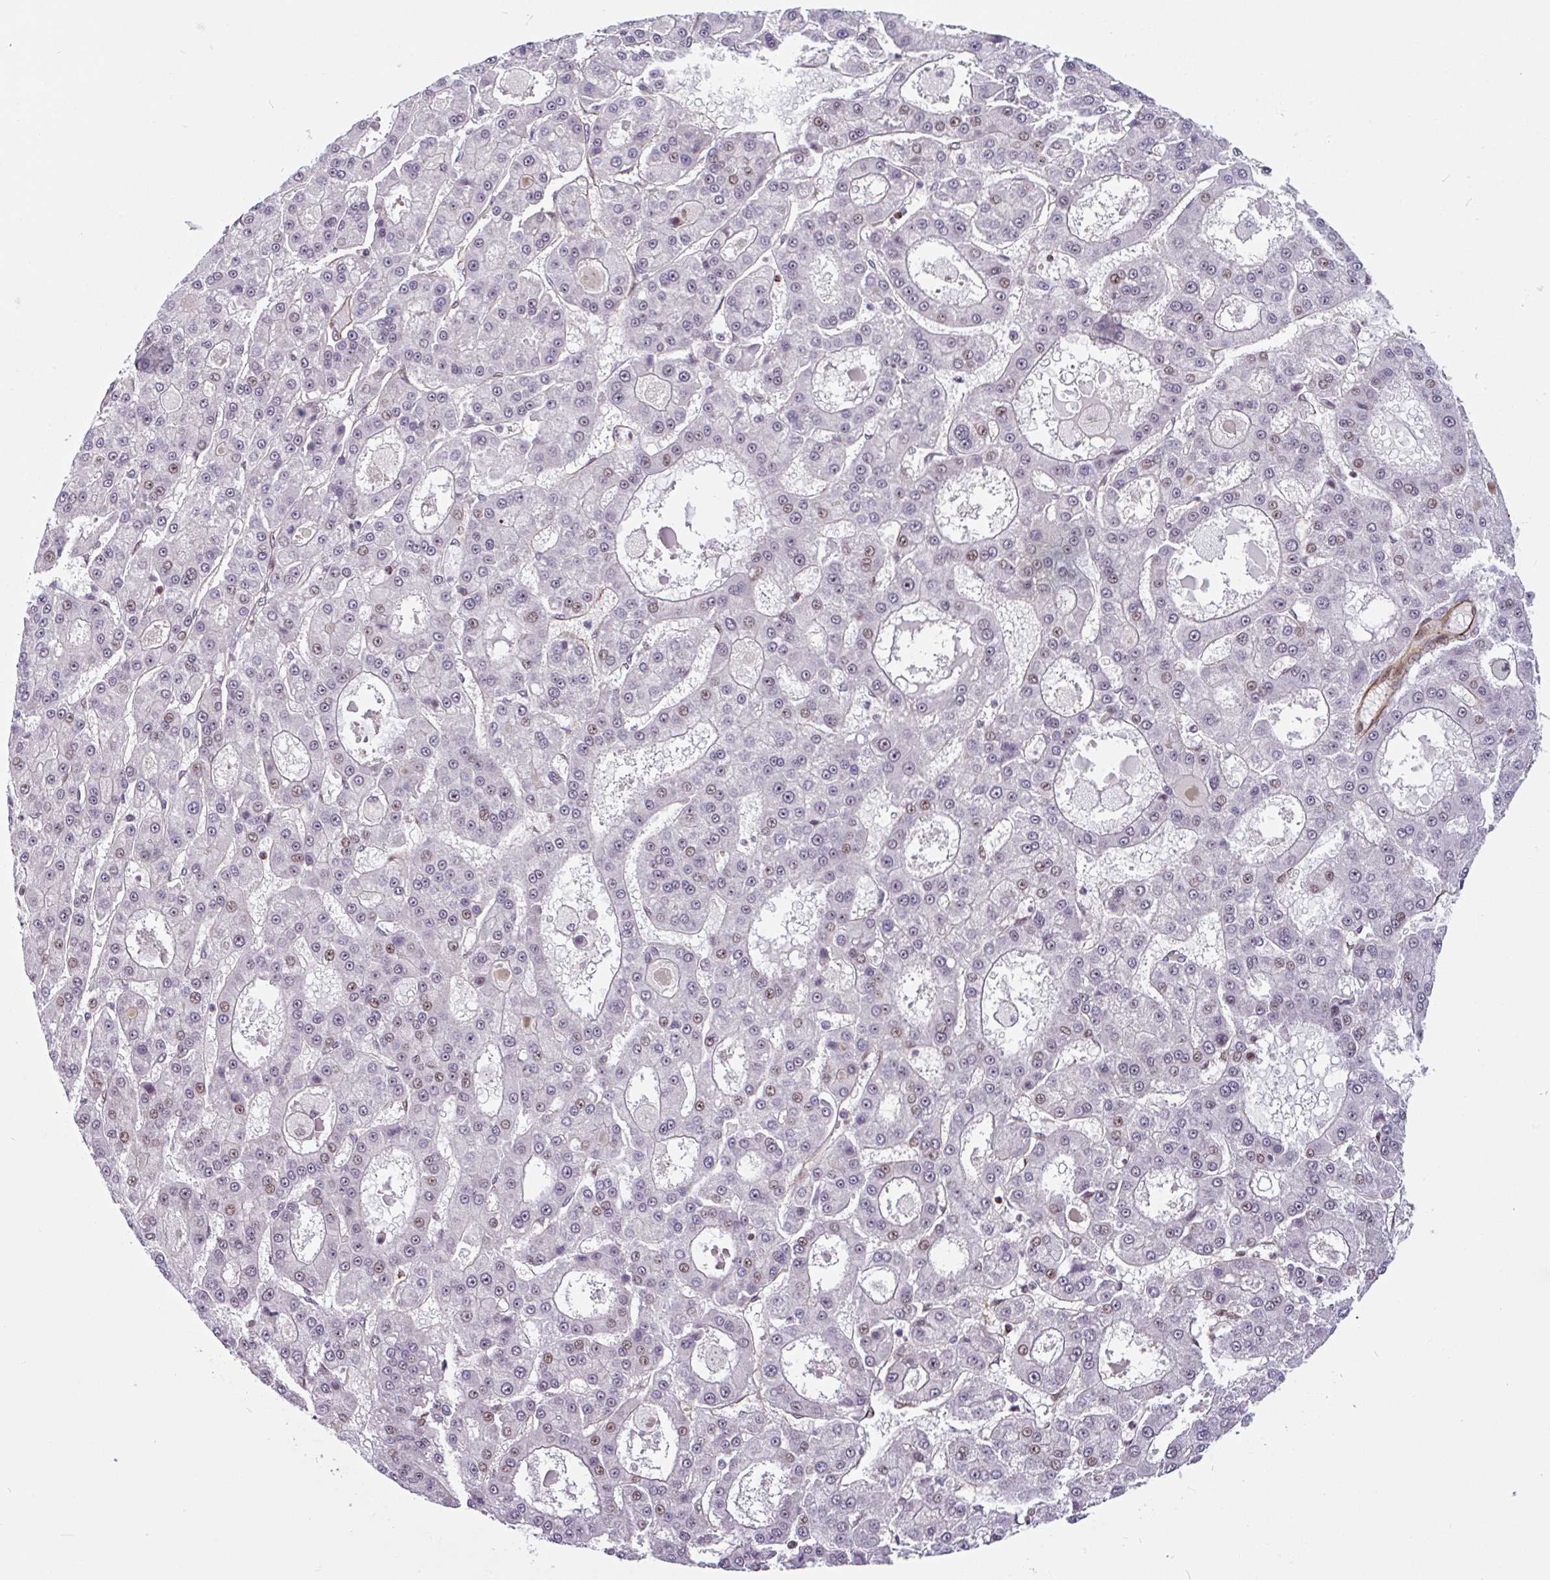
{"staining": {"intensity": "weak", "quantity": "25%-75%", "location": "nuclear"}, "tissue": "liver cancer", "cell_type": "Tumor cells", "image_type": "cancer", "snomed": [{"axis": "morphology", "description": "Carcinoma, Hepatocellular, NOS"}, {"axis": "topography", "description": "Liver"}], "caption": "Protein staining of hepatocellular carcinoma (liver) tissue exhibits weak nuclear expression in about 25%-75% of tumor cells. The staining was performed using DAB (3,3'-diaminobenzidine), with brown indicating positive protein expression. Nuclei are stained blue with hematoxylin.", "gene": "ZNF689", "patient": {"sex": "male", "age": 70}}